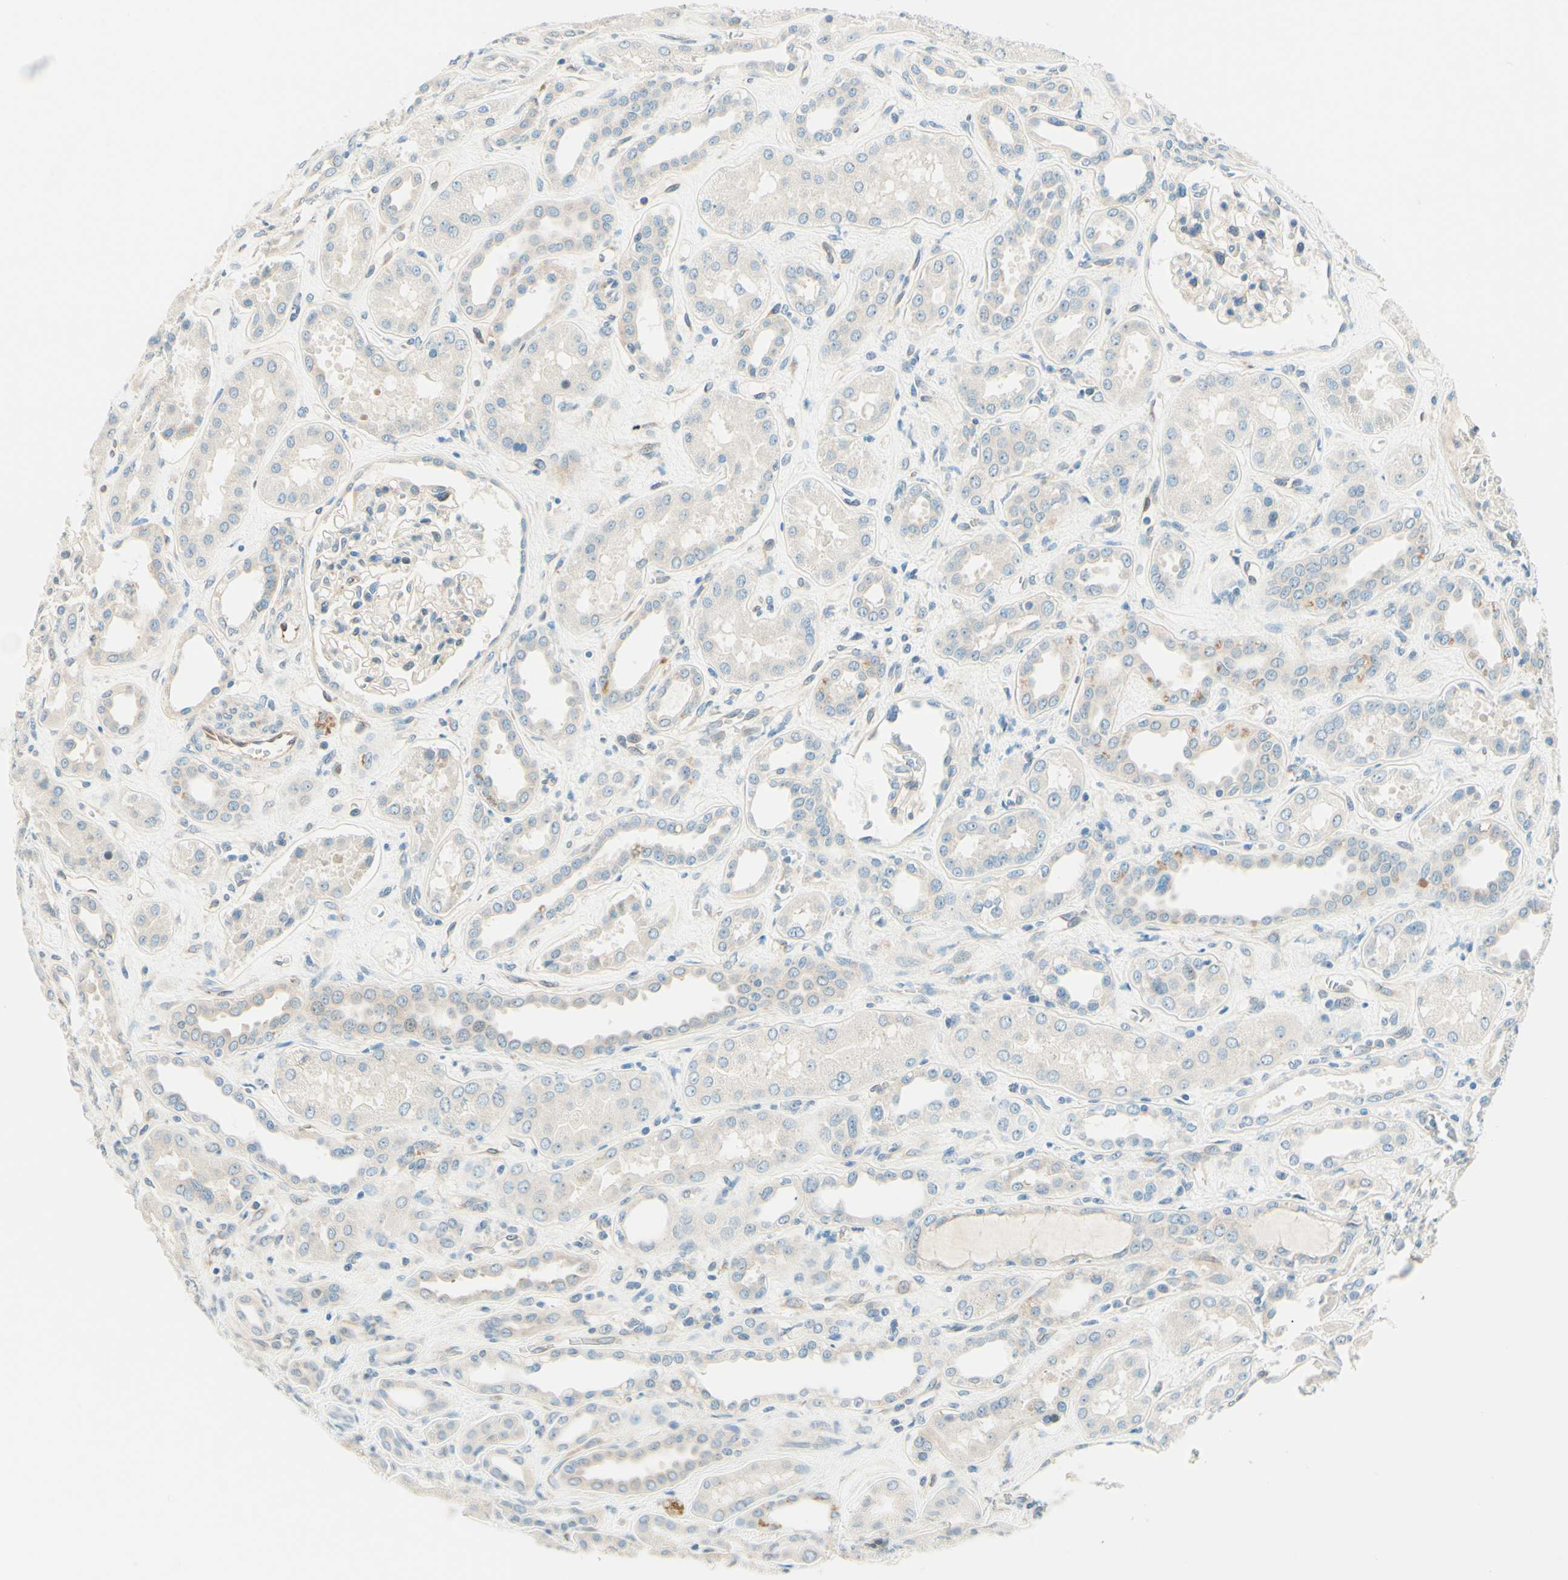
{"staining": {"intensity": "weak", "quantity": "<25%", "location": "cytoplasmic/membranous"}, "tissue": "kidney", "cell_type": "Cells in glomeruli", "image_type": "normal", "snomed": [{"axis": "morphology", "description": "Normal tissue, NOS"}, {"axis": "topography", "description": "Kidney"}], "caption": "This micrograph is of benign kidney stained with immunohistochemistry (IHC) to label a protein in brown with the nuclei are counter-stained blue. There is no positivity in cells in glomeruli. (Brightfield microscopy of DAB IHC at high magnification).", "gene": "TAOK2", "patient": {"sex": "male", "age": 59}}